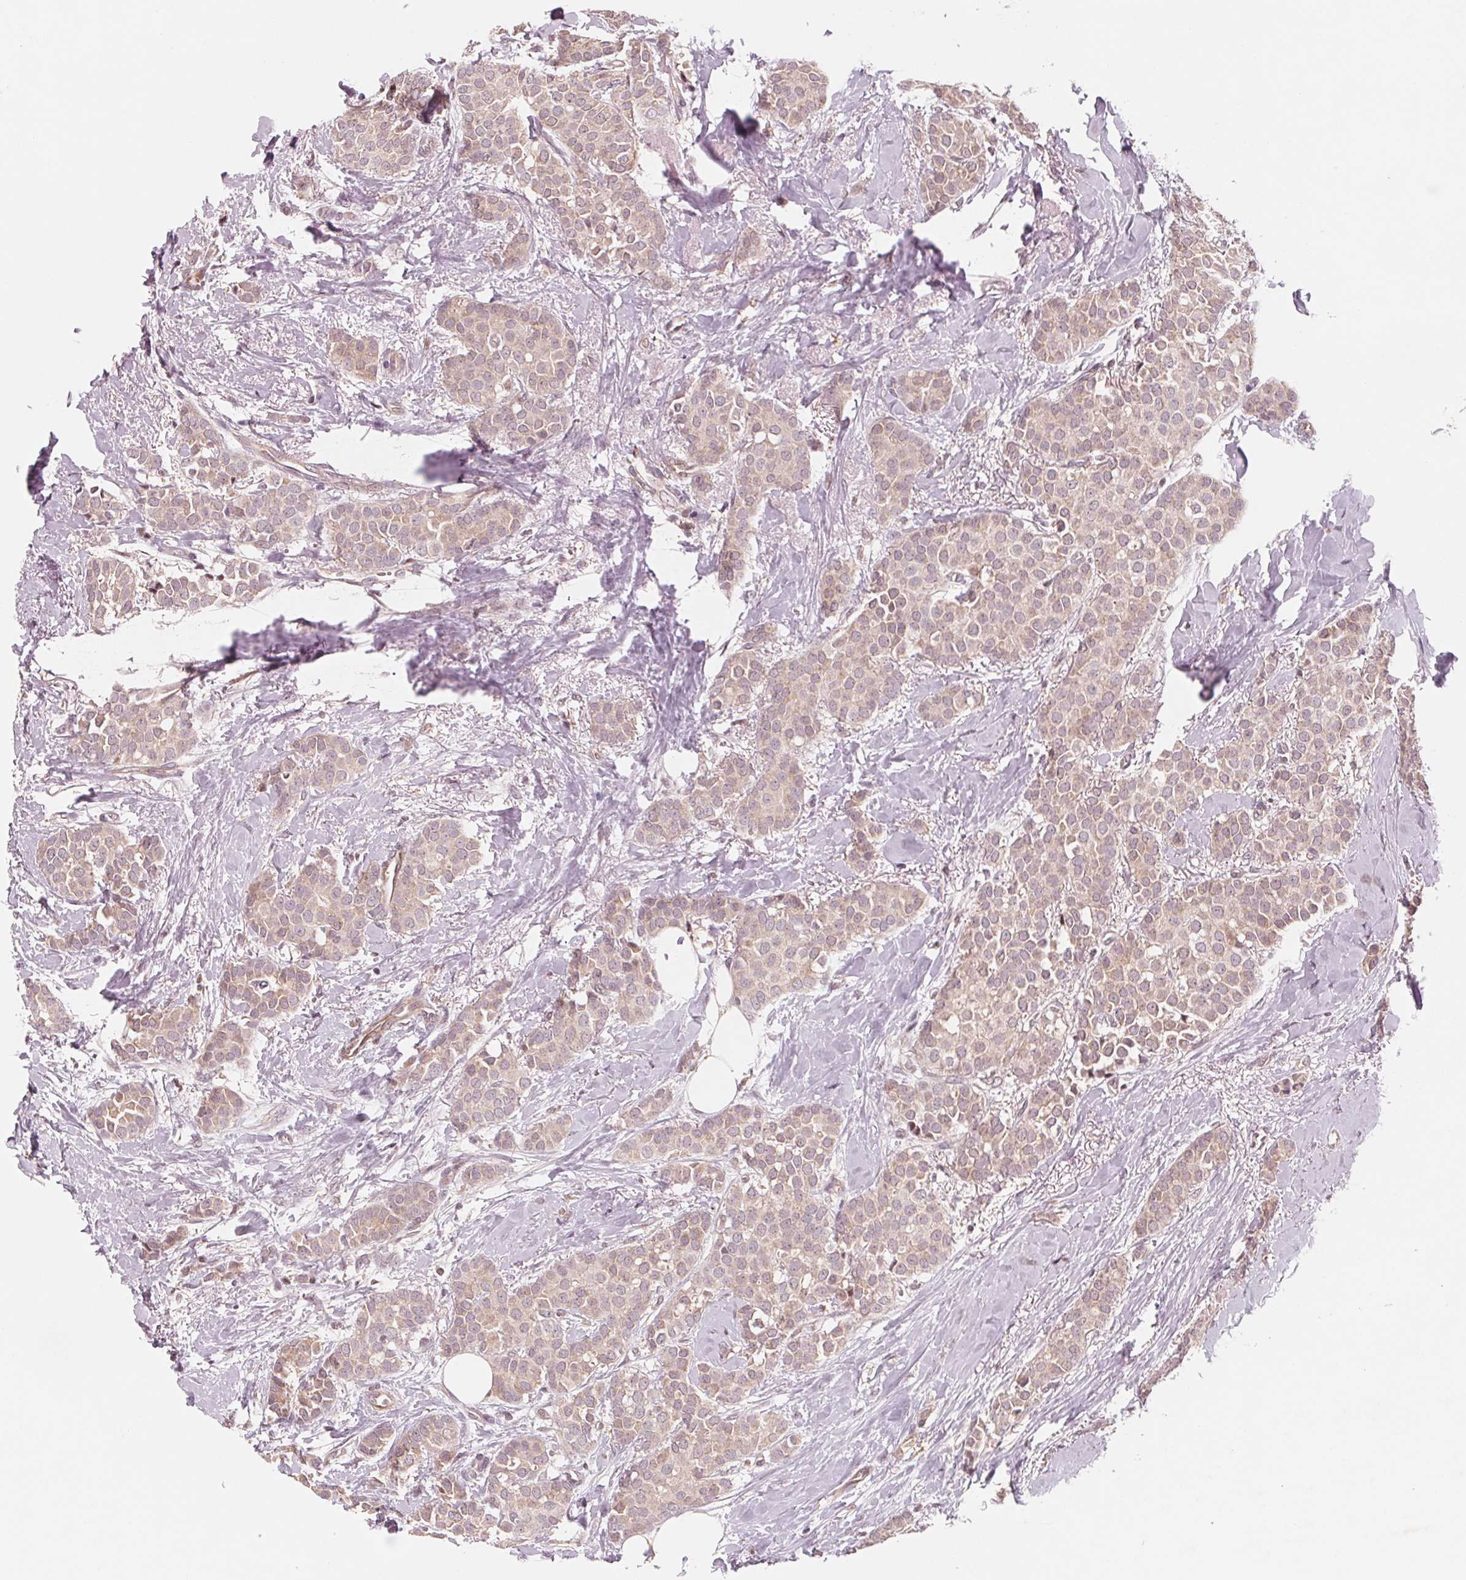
{"staining": {"intensity": "weak", "quantity": "<25%", "location": "cytoplasmic/membranous"}, "tissue": "breast cancer", "cell_type": "Tumor cells", "image_type": "cancer", "snomed": [{"axis": "morphology", "description": "Duct carcinoma"}, {"axis": "topography", "description": "Breast"}], "caption": "Tumor cells are negative for brown protein staining in invasive ductal carcinoma (breast).", "gene": "IL9R", "patient": {"sex": "female", "age": 79}}